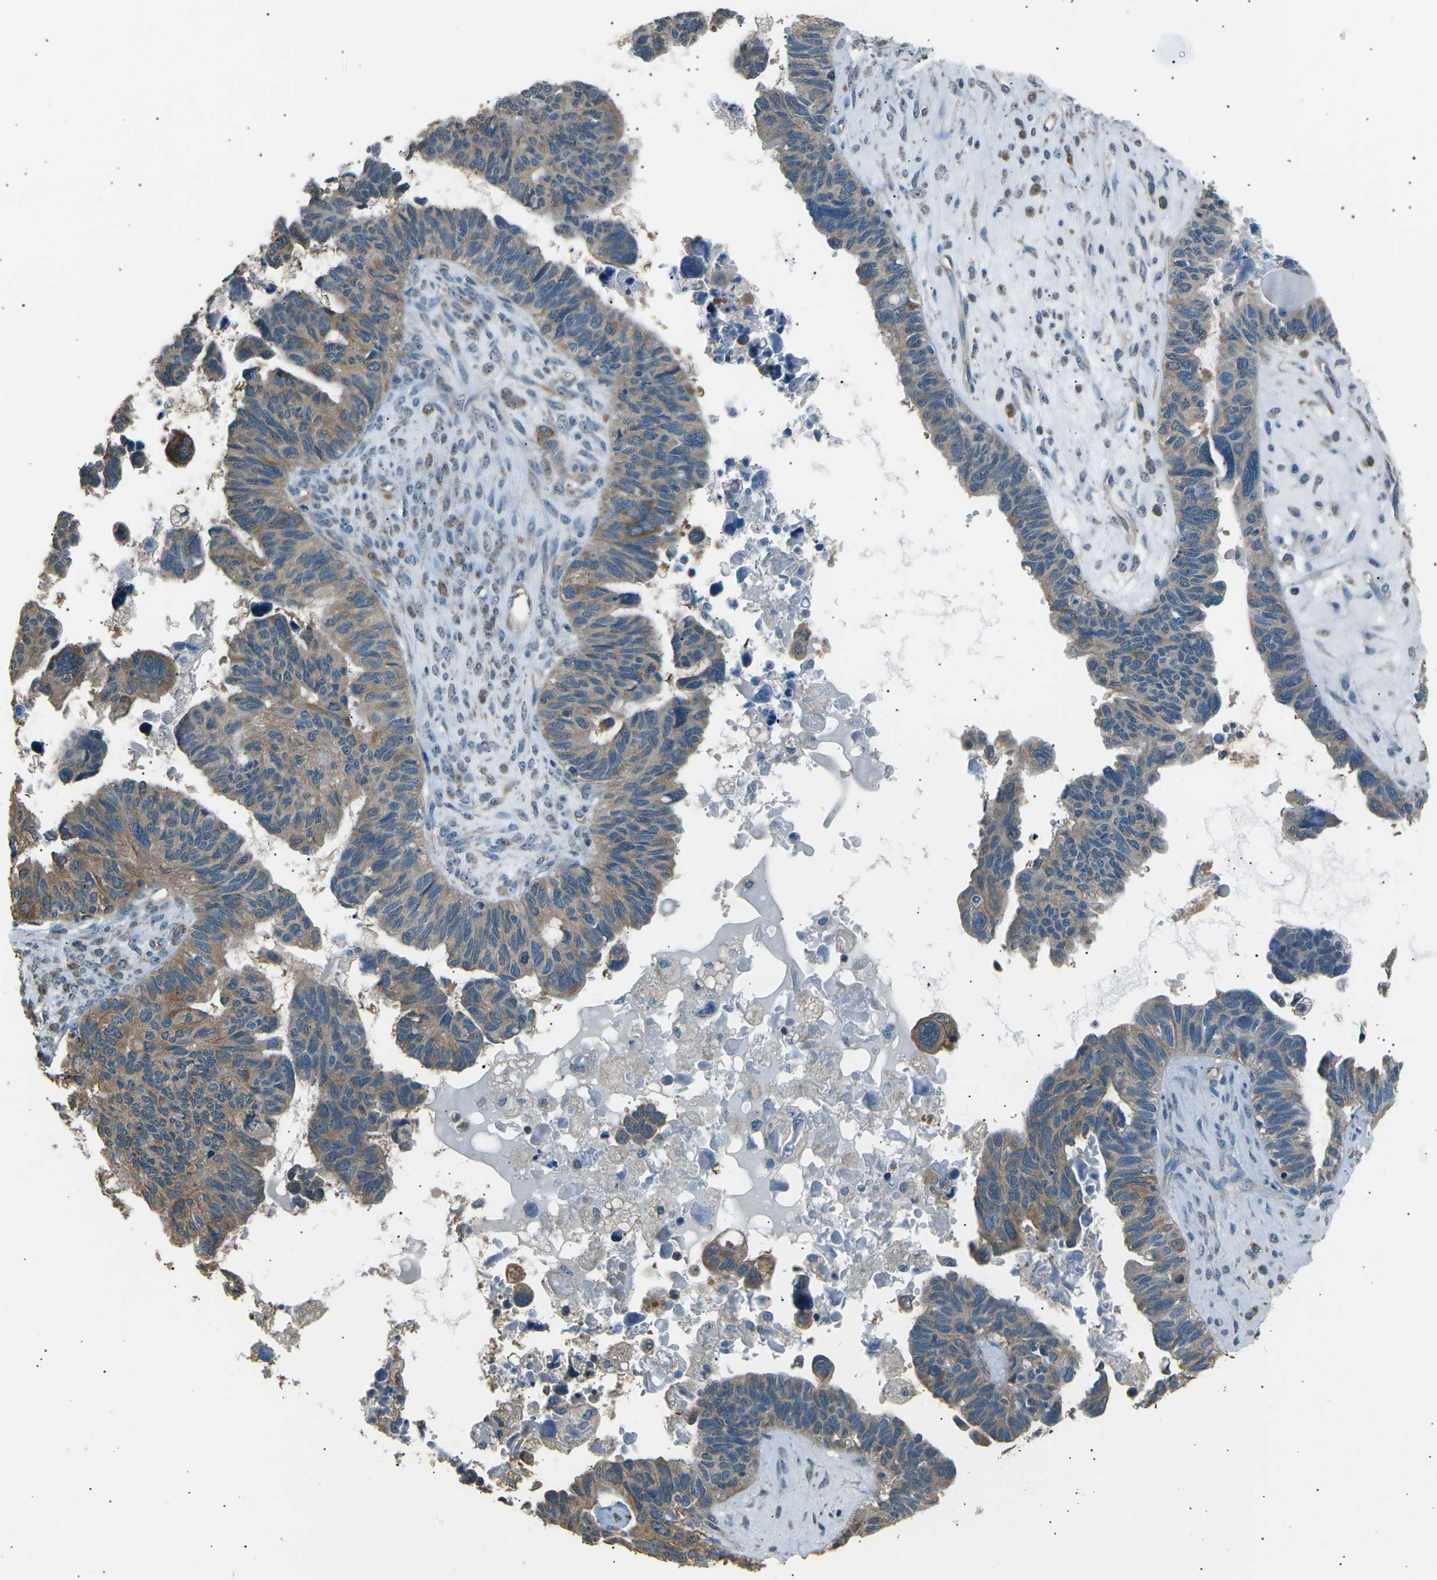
{"staining": {"intensity": "weak", "quantity": ">75%", "location": "cytoplasmic/membranous"}, "tissue": "ovarian cancer", "cell_type": "Tumor cells", "image_type": "cancer", "snomed": [{"axis": "morphology", "description": "Cystadenocarcinoma, serous, NOS"}, {"axis": "topography", "description": "Ovary"}], "caption": "Immunohistochemistry photomicrograph of neoplastic tissue: human ovarian cancer (serous cystadenocarcinoma) stained using immunohistochemistry reveals low levels of weak protein expression localized specifically in the cytoplasmic/membranous of tumor cells, appearing as a cytoplasmic/membranous brown color.", "gene": "SLK", "patient": {"sex": "female", "age": 79}}